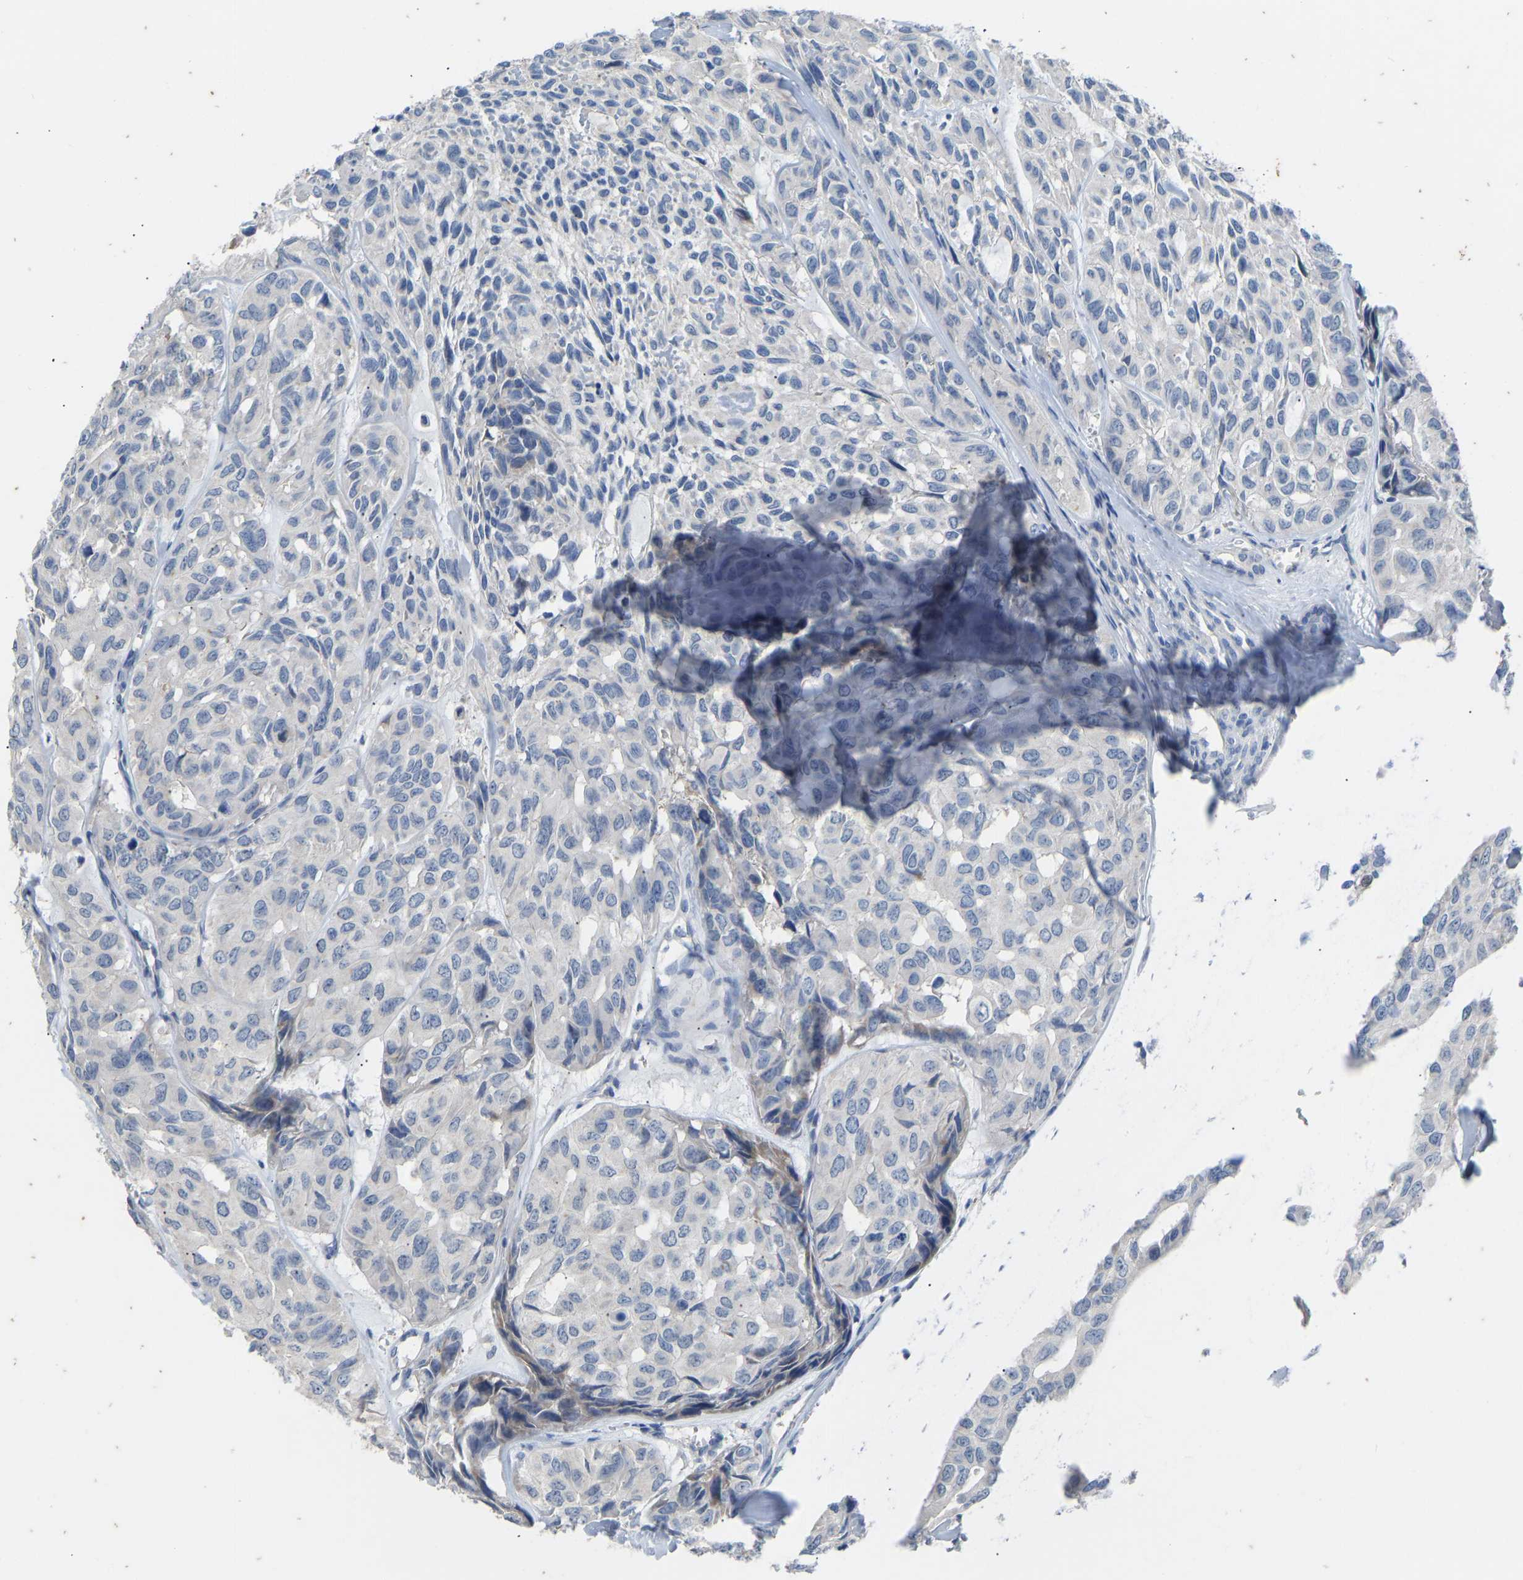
{"staining": {"intensity": "negative", "quantity": "none", "location": "none"}, "tissue": "head and neck cancer", "cell_type": "Tumor cells", "image_type": "cancer", "snomed": [{"axis": "morphology", "description": "Adenocarcinoma, NOS"}, {"axis": "topography", "description": "Salivary gland, NOS"}, {"axis": "topography", "description": "Head-Neck"}], "caption": "This is a image of IHC staining of head and neck adenocarcinoma, which shows no expression in tumor cells.", "gene": "OLIG2", "patient": {"sex": "female", "age": 76}}